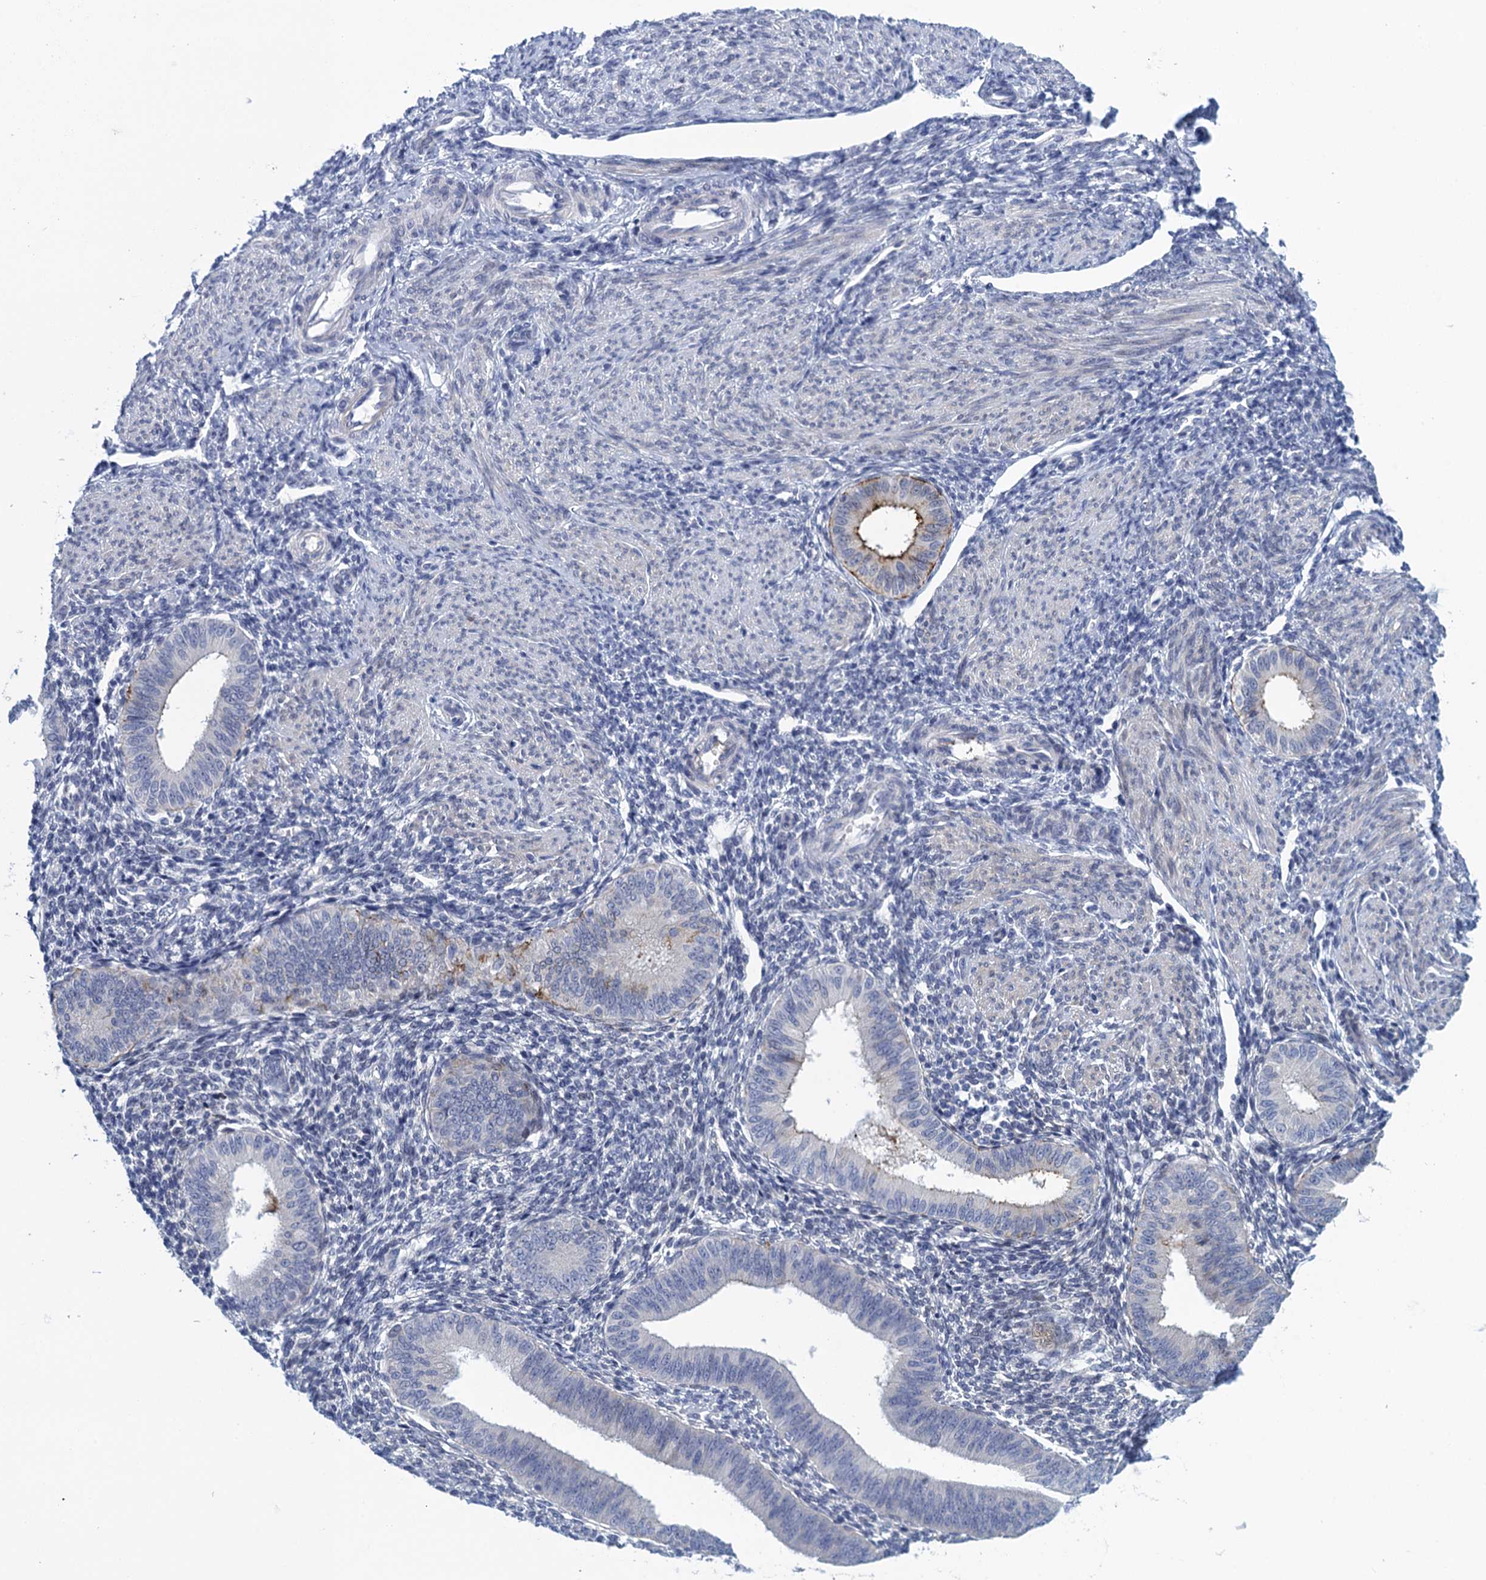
{"staining": {"intensity": "negative", "quantity": "none", "location": "none"}, "tissue": "endometrium", "cell_type": "Cells in endometrial stroma", "image_type": "normal", "snomed": [{"axis": "morphology", "description": "Normal tissue, NOS"}, {"axis": "topography", "description": "Uterus"}, {"axis": "topography", "description": "Endometrium"}], "caption": "DAB (3,3'-diaminobenzidine) immunohistochemical staining of unremarkable human endometrium reveals no significant staining in cells in endometrial stroma. (DAB (3,3'-diaminobenzidine) immunohistochemistry visualized using brightfield microscopy, high magnification).", "gene": "SCEL", "patient": {"sex": "female", "age": 48}}